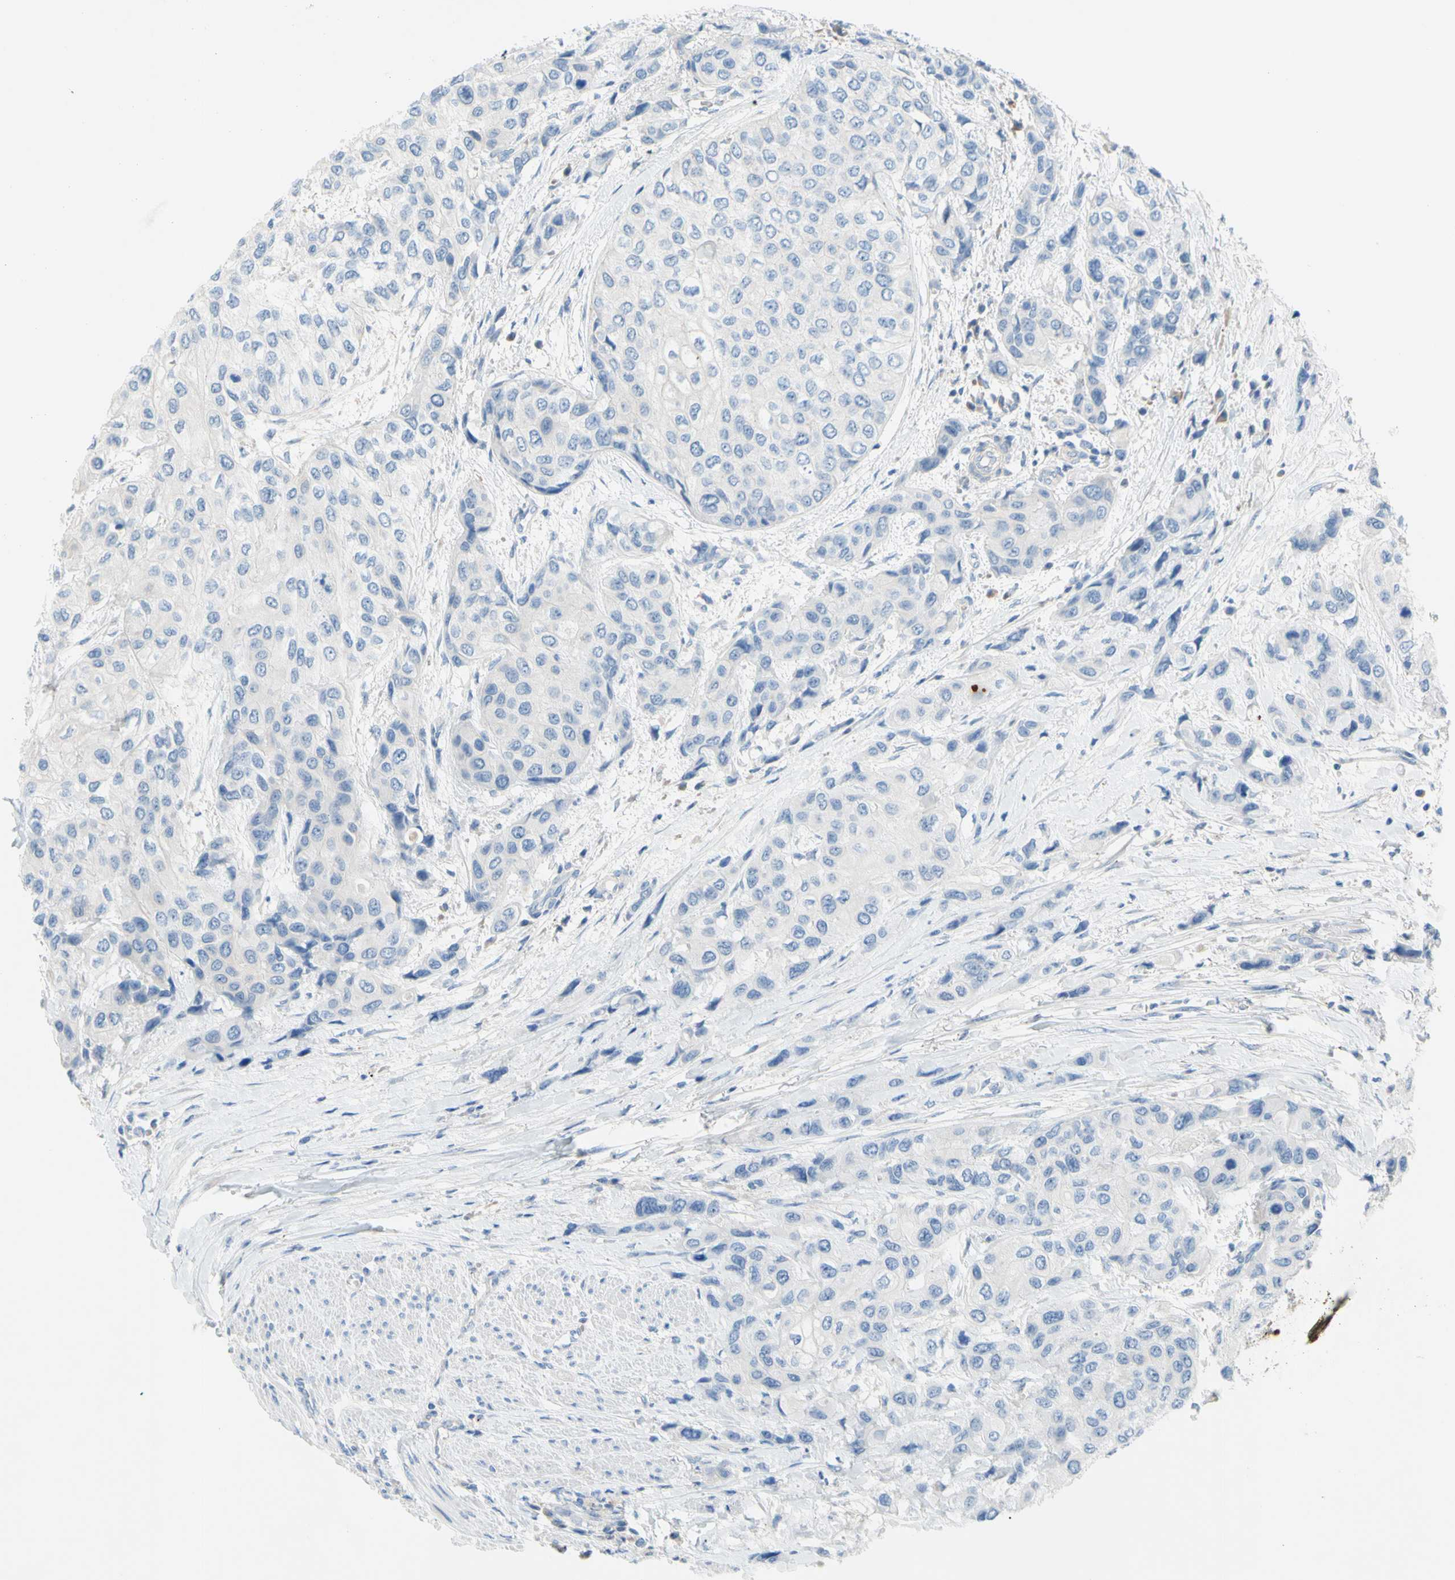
{"staining": {"intensity": "negative", "quantity": "none", "location": "none"}, "tissue": "urothelial cancer", "cell_type": "Tumor cells", "image_type": "cancer", "snomed": [{"axis": "morphology", "description": "Urothelial carcinoma, High grade"}, {"axis": "topography", "description": "Urinary bladder"}], "caption": "Photomicrograph shows no protein positivity in tumor cells of urothelial cancer tissue. (DAB IHC, high magnification).", "gene": "TMEM59L", "patient": {"sex": "female", "age": 56}}